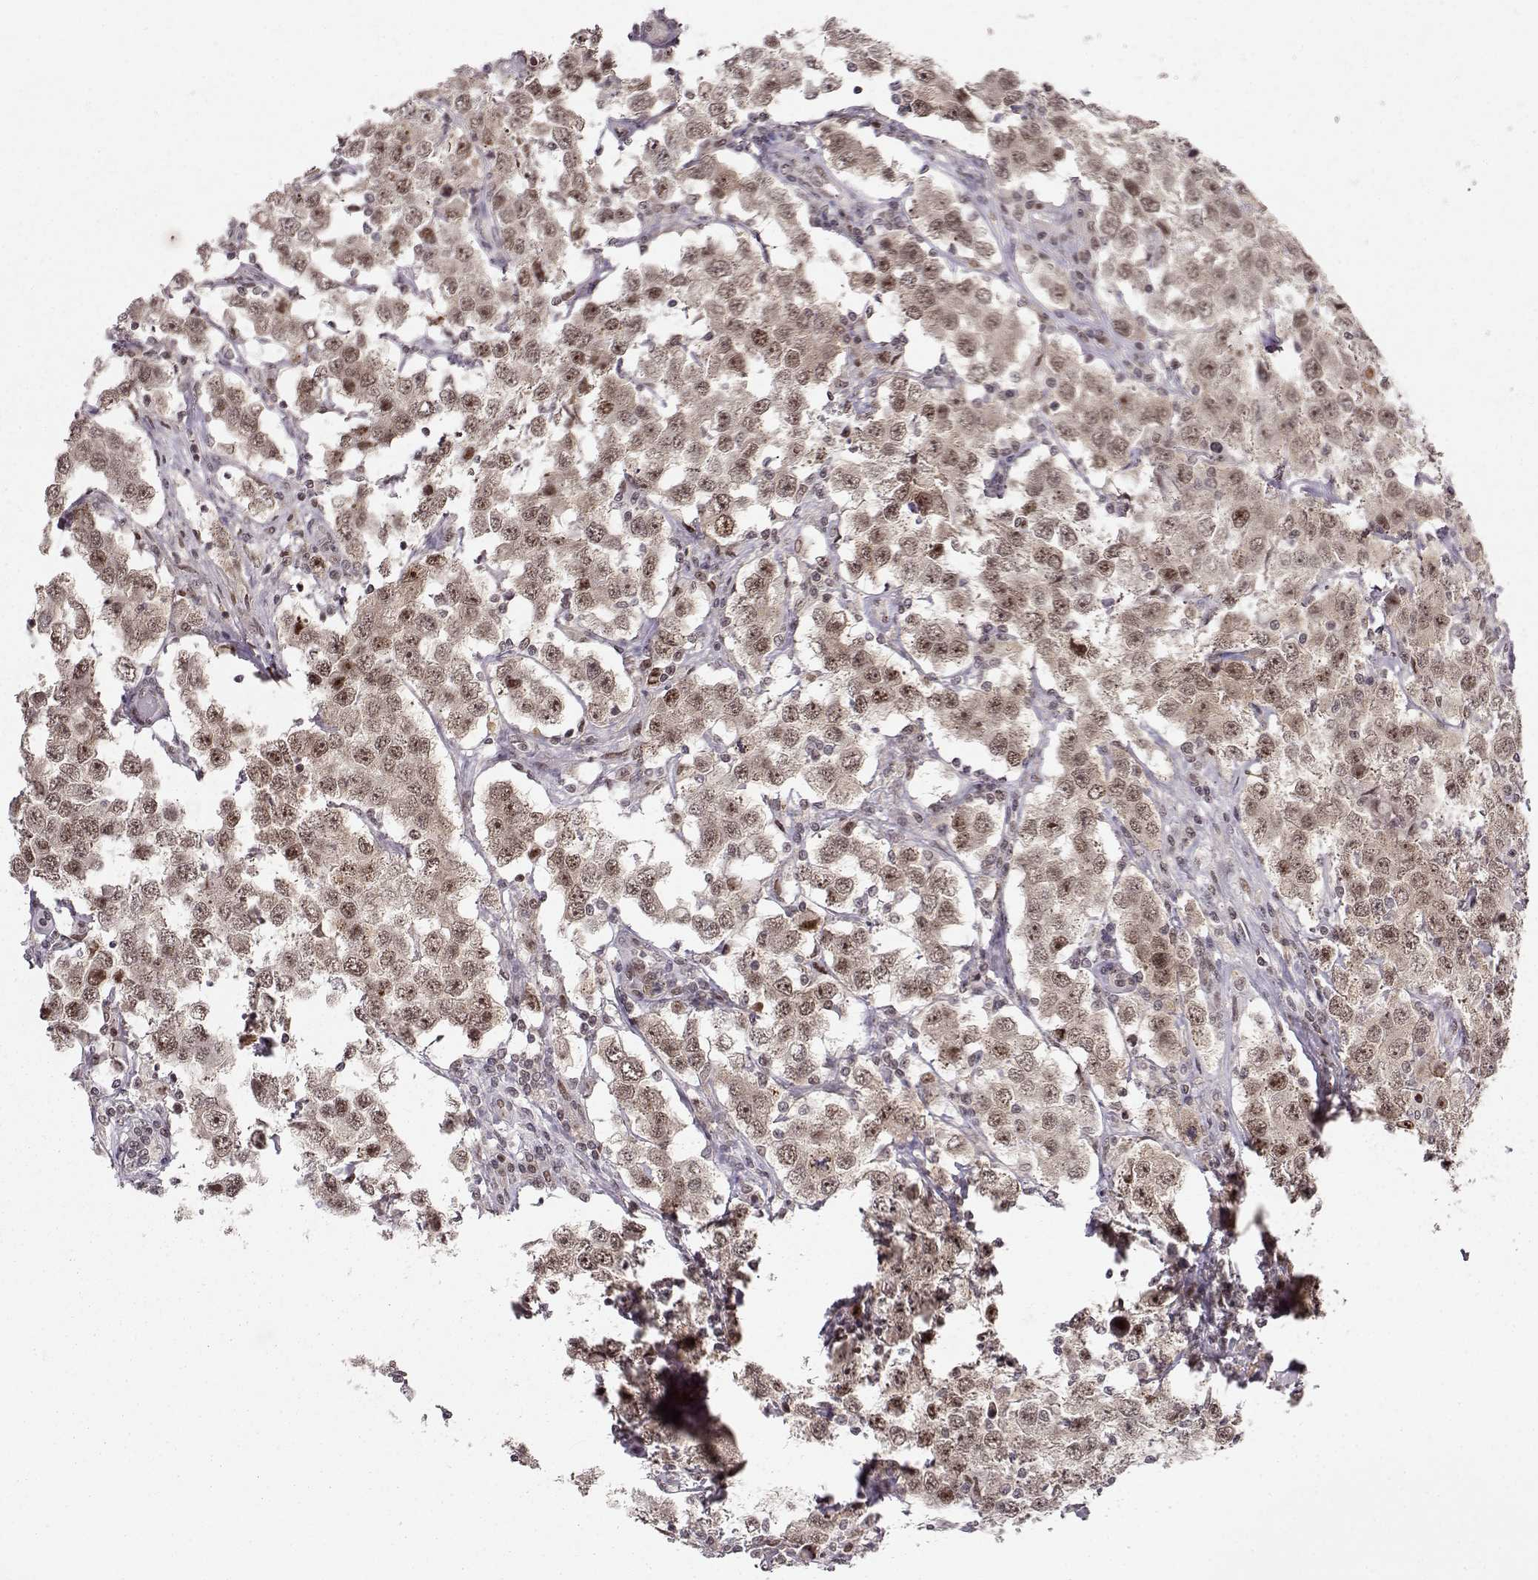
{"staining": {"intensity": "weak", "quantity": ">75%", "location": "cytoplasmic/membranous,nuclear"}, "tissue": "testis cancer", "cell_type": "Tumor cells", "image_type": "cancer", "snomed": [{"axis": "morphology", "description": "Seminoma, NOS"}, {"axis": "topography", "description": "Testis"}], "caption": "About >75% of tumor cells in human seminoma (testis) reveal weak cytoplasmic/membranous and nuclear protein staining as visualized by brown immunohistochemical staining.", "gene": "CSNK2A1", "patient": {"sex": "male", "age": 52}}